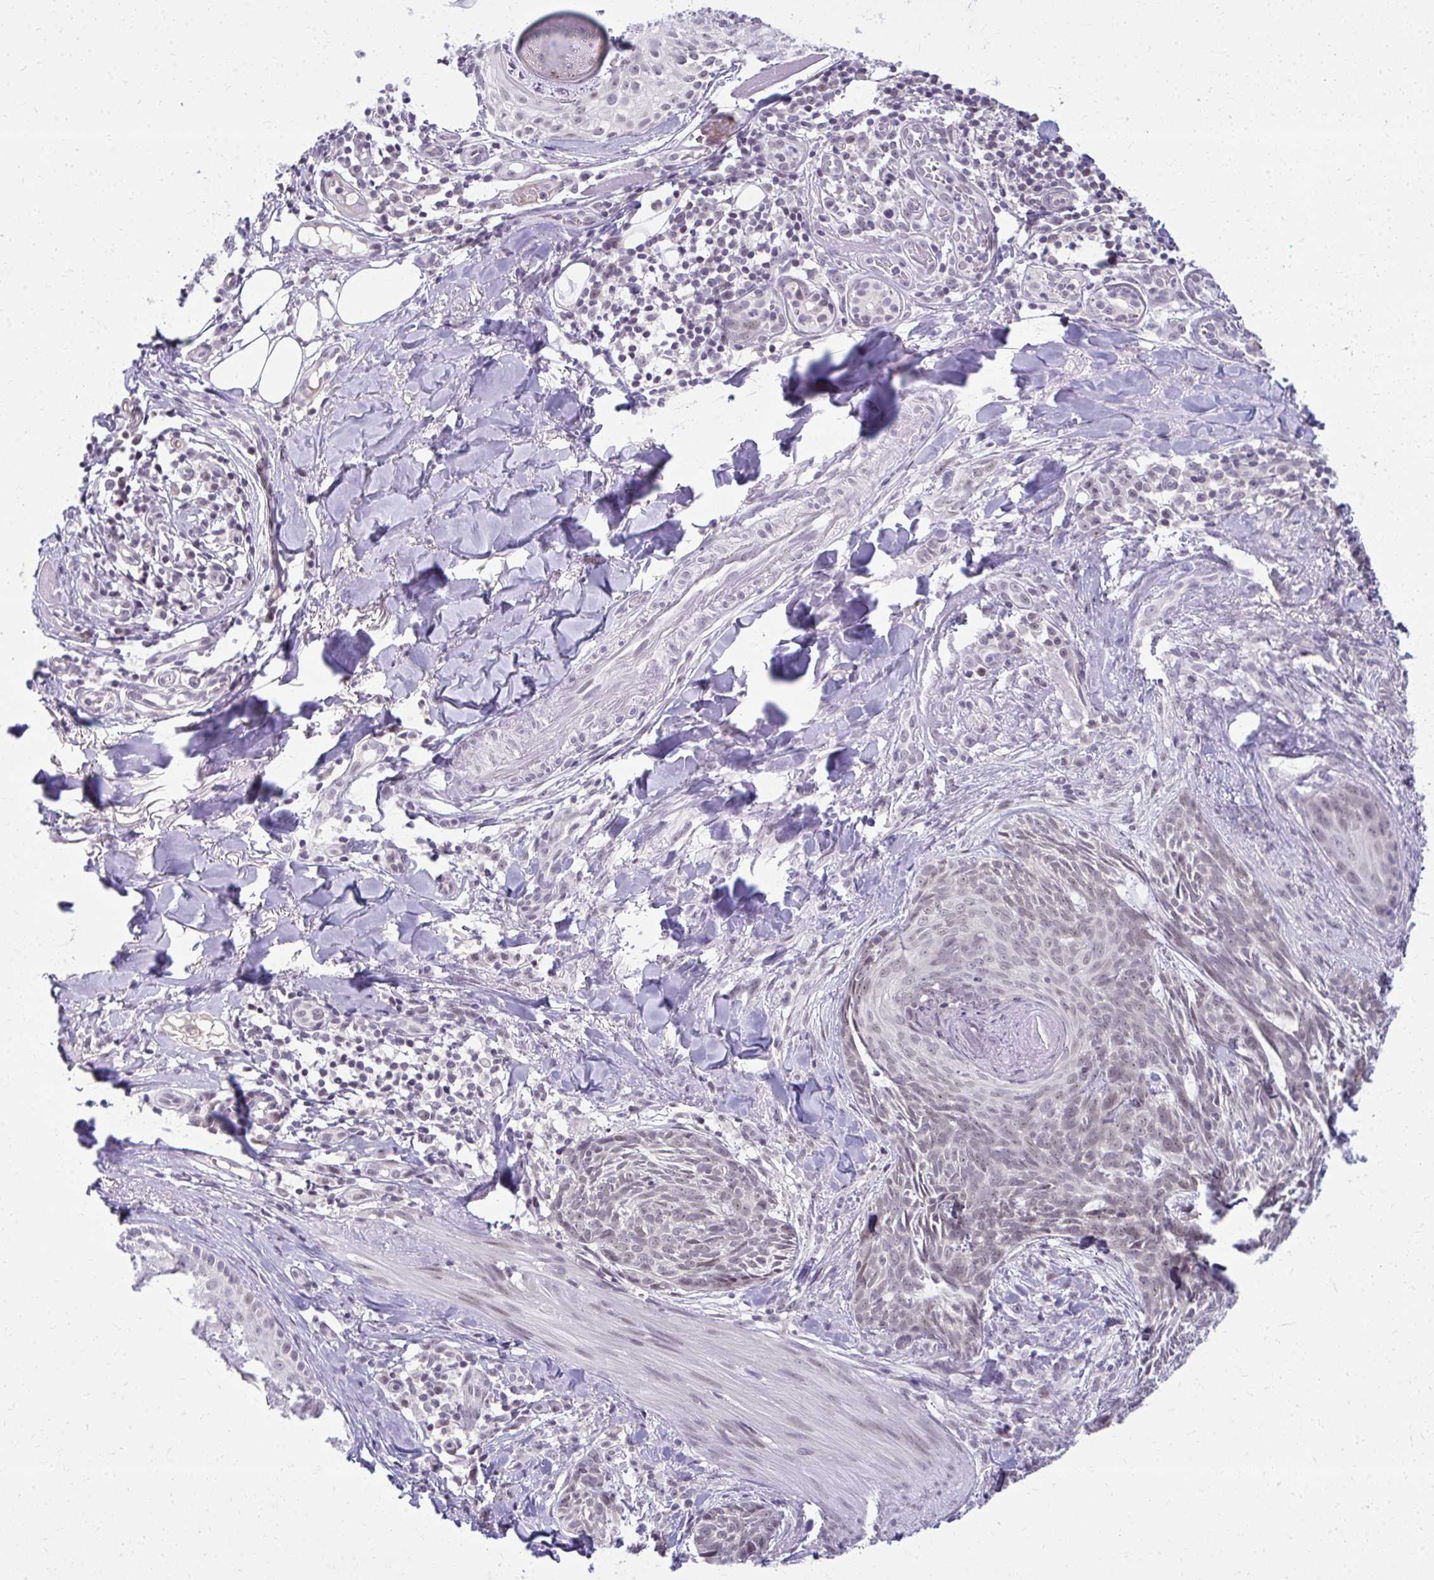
{"staining": {"intensity": "negative", "quantity": "none", "location": "none"}, "tissue": "skin cancer", "cell_type": "Tumor cells", "image_type": "cancer", "snomed": [{"axis": "morphology", "description": "Basal cell carcinoma"}, {"axis": "topography", "description": "Skin"}], "caption": "Tumor cells show no significant staining in skin basal cell carcinoma.", "gene": "MAF1", "patient": {"sex": "female", "age": 93}}